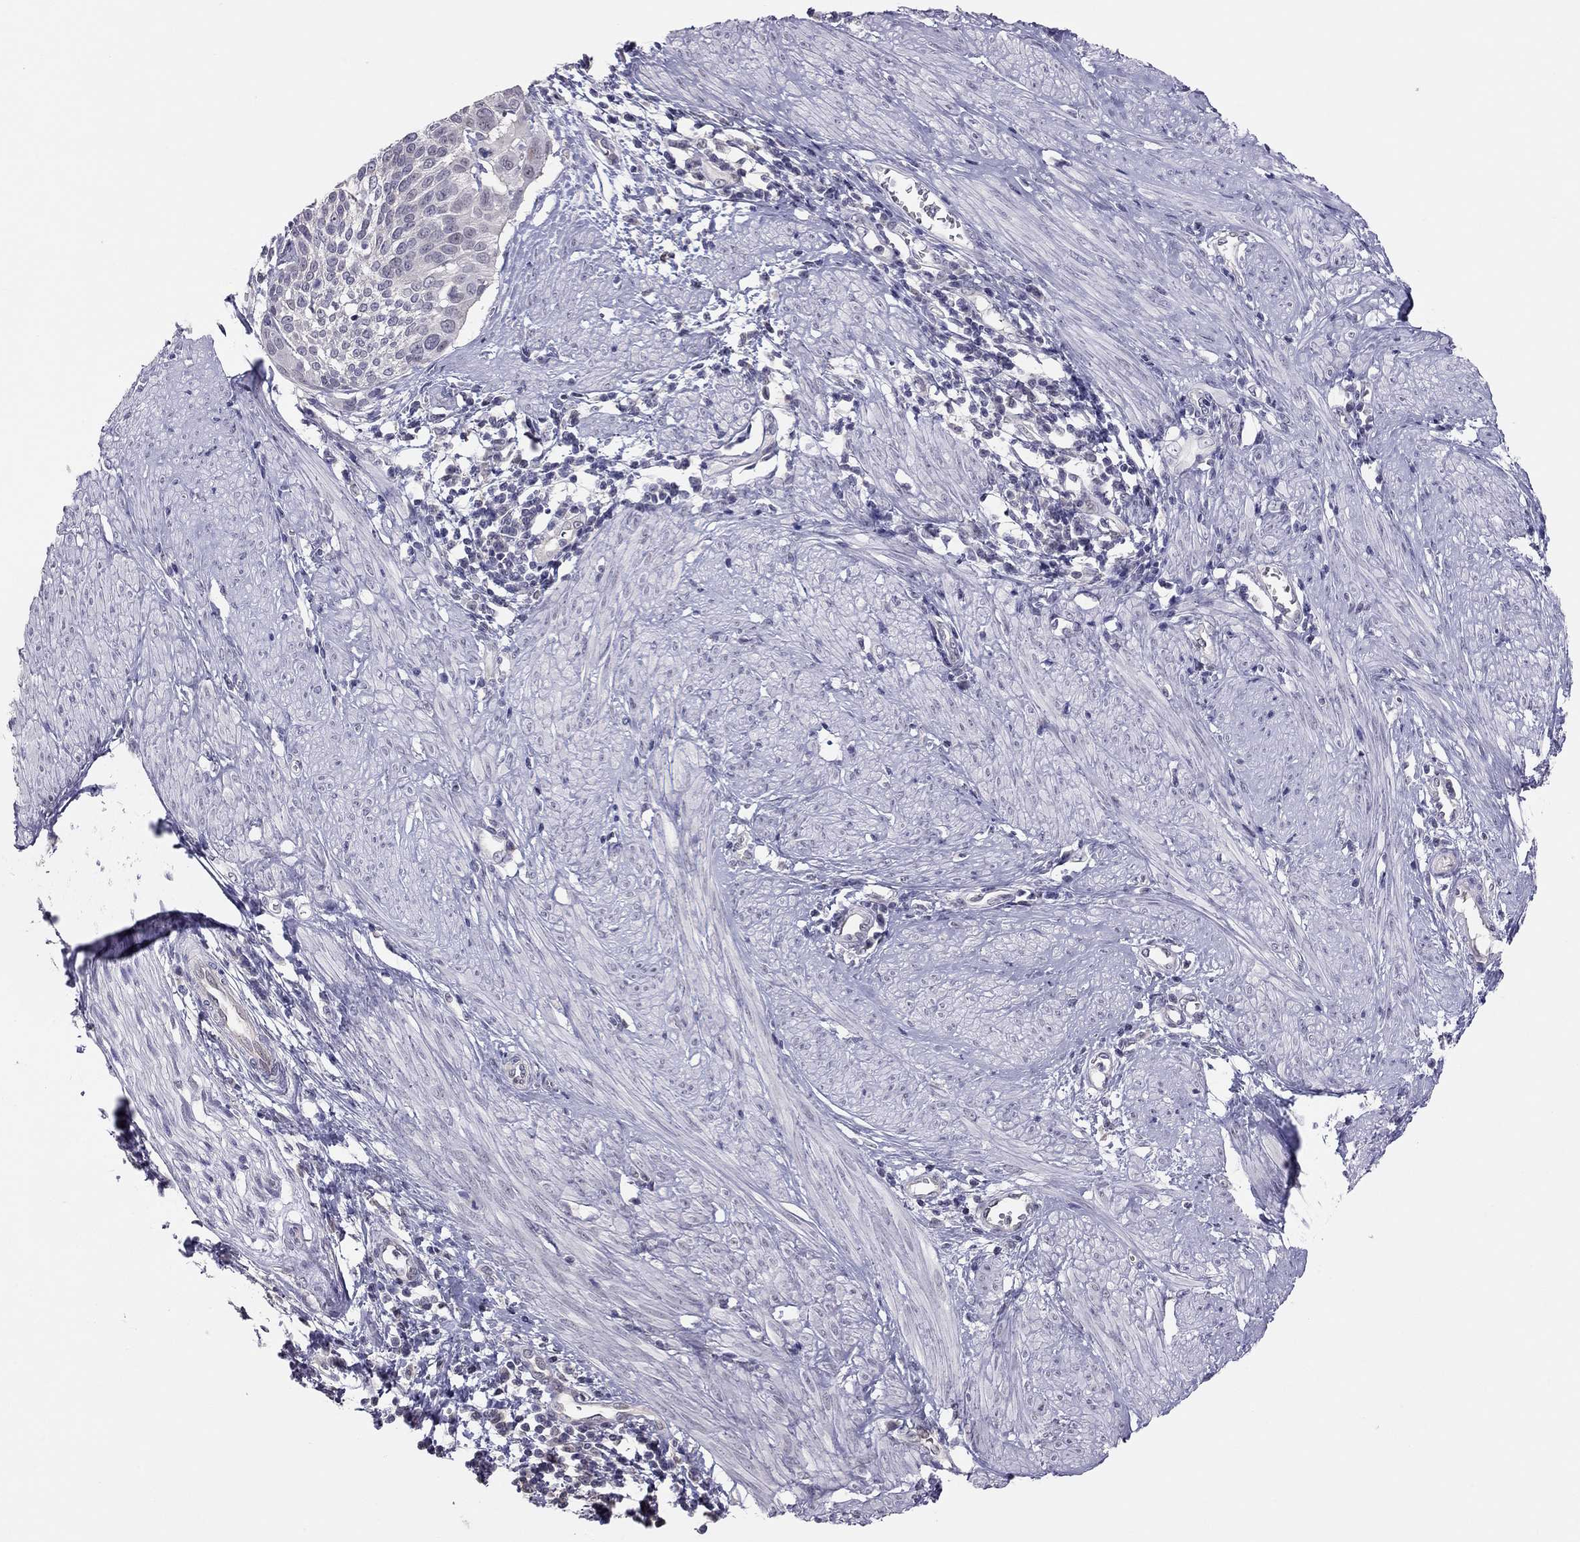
{"staining": {"intensity": "negative", "quantity": "none", "location": "none"}, "tissue": "cervical cancer", "cell_type": "Tumor cells", "image_type": "cancer", "snomed": [{"axis": "morphology", "description": "Squamous cell carcinoma, NOS"}, {"axis": "topography", "description": "Cervix"}], "caption": "Tumor cells show no significant positivity in cervical cancer (squamous cell carcinoma).", "gene": "HSF2BP", "patient": {"sex": "female", "age": 39}}